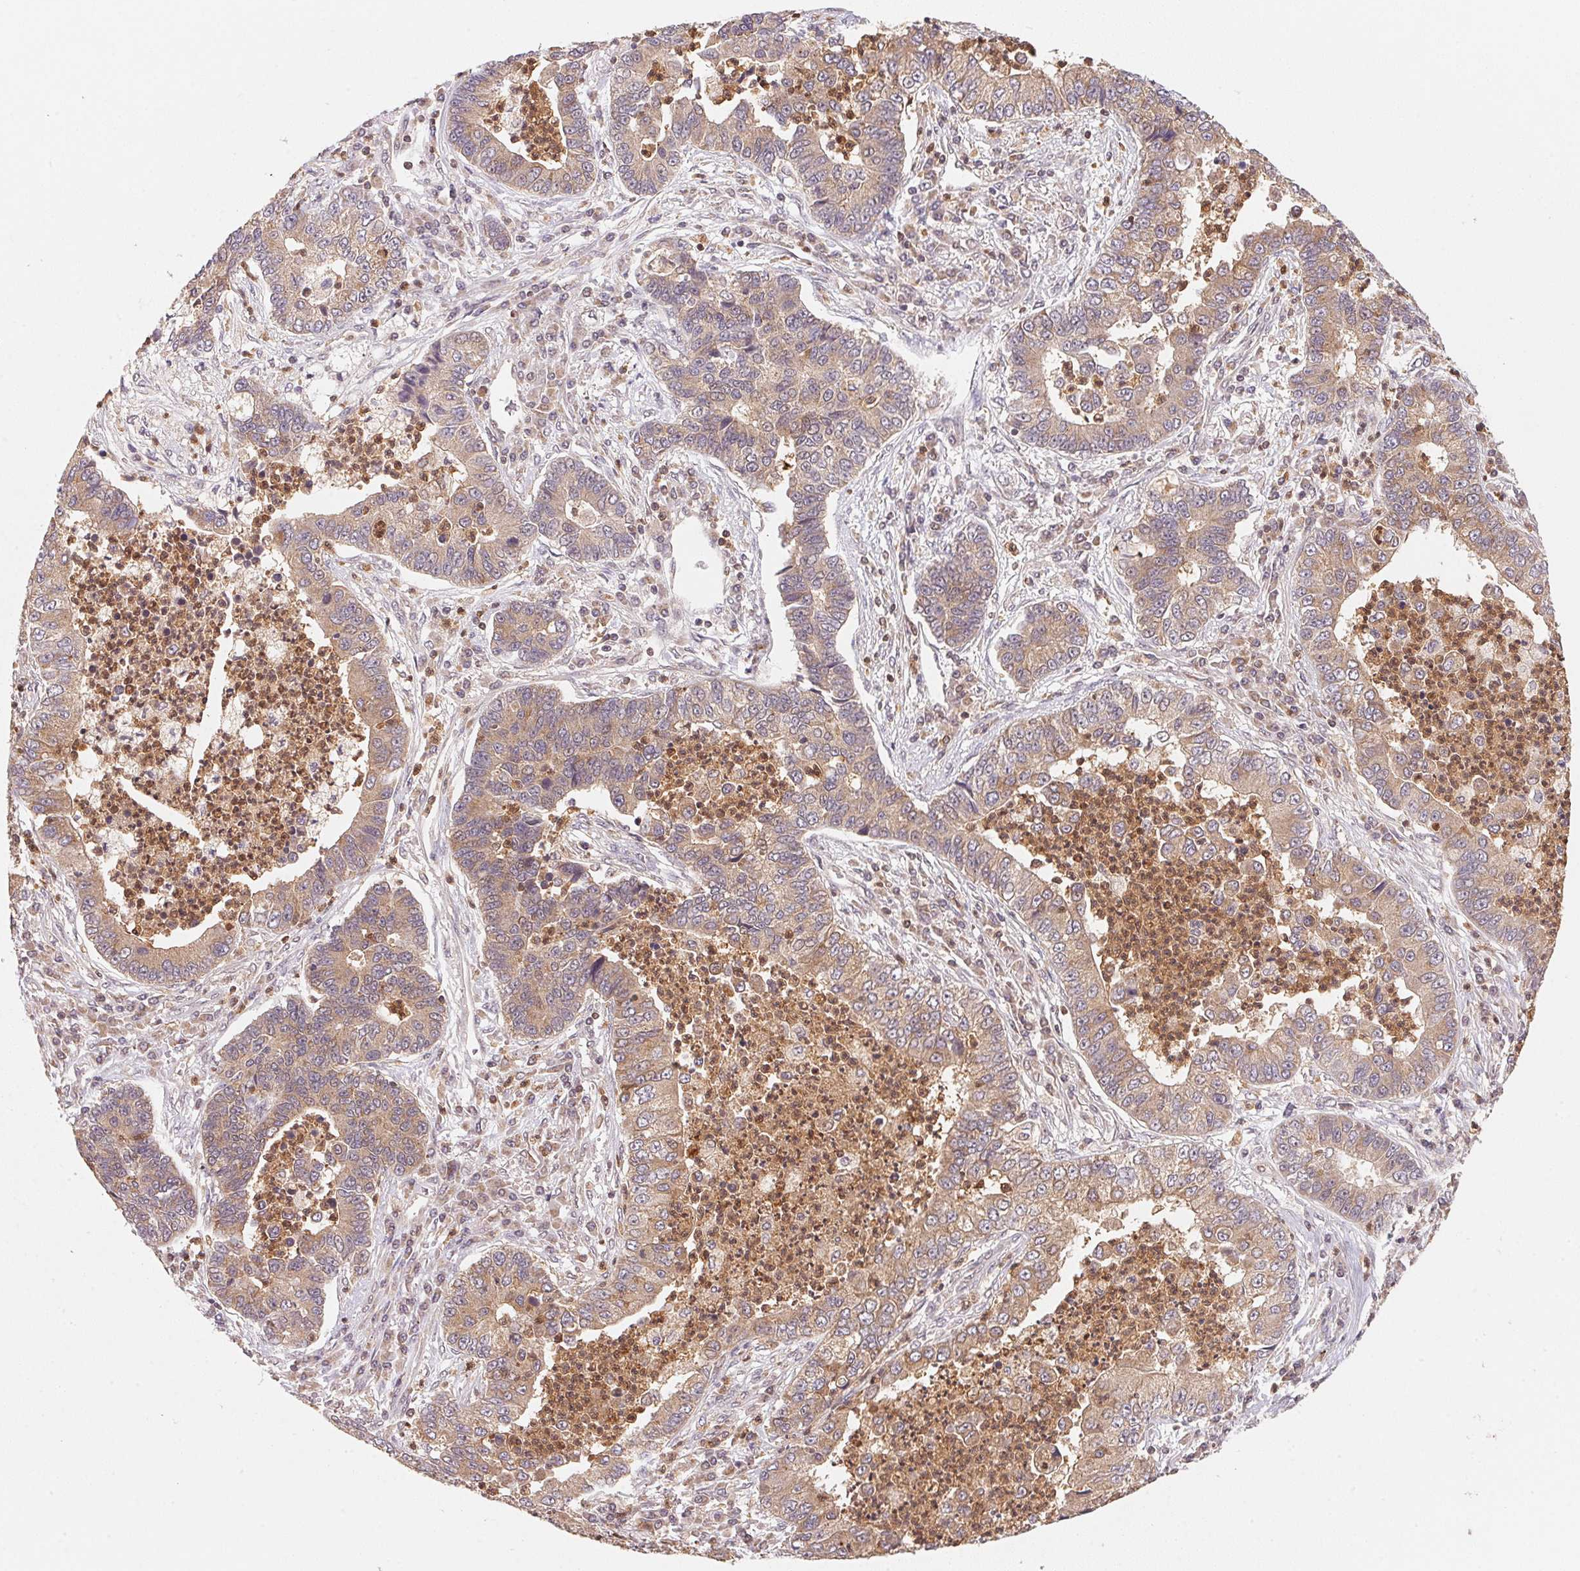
{"staining": {"intensity": "weak", "quantity": "25%-75%", "location": "cytoplasmic/membranous"}, "tissue": "lung cancer", "cell_type": "Tumor cells", "image_type": "cancer", "snomed": [{"axis": "morphology", "description": "Adenocarcinoma, NOS"}, {"axis": "topography", "description": "Lung"}], "caption": "High-magnification brightfield microscopy of lung cancer stained with DAB (3,3'-diaminobenzidine) (brown) and counterstained with hematoxylin (blue). tumor cells exhibit weak cytoplasmic/membranous expression is appreciated in approximately25%-75% of cells. The staining was performed using DAB (3,3'-diaminobenzidine), with brown indicating positive protein expression. Nuclei are stained blue with hematoxylin.", "gene": "CCDC102B", "patient": {"sex": "female", "age": 57}}